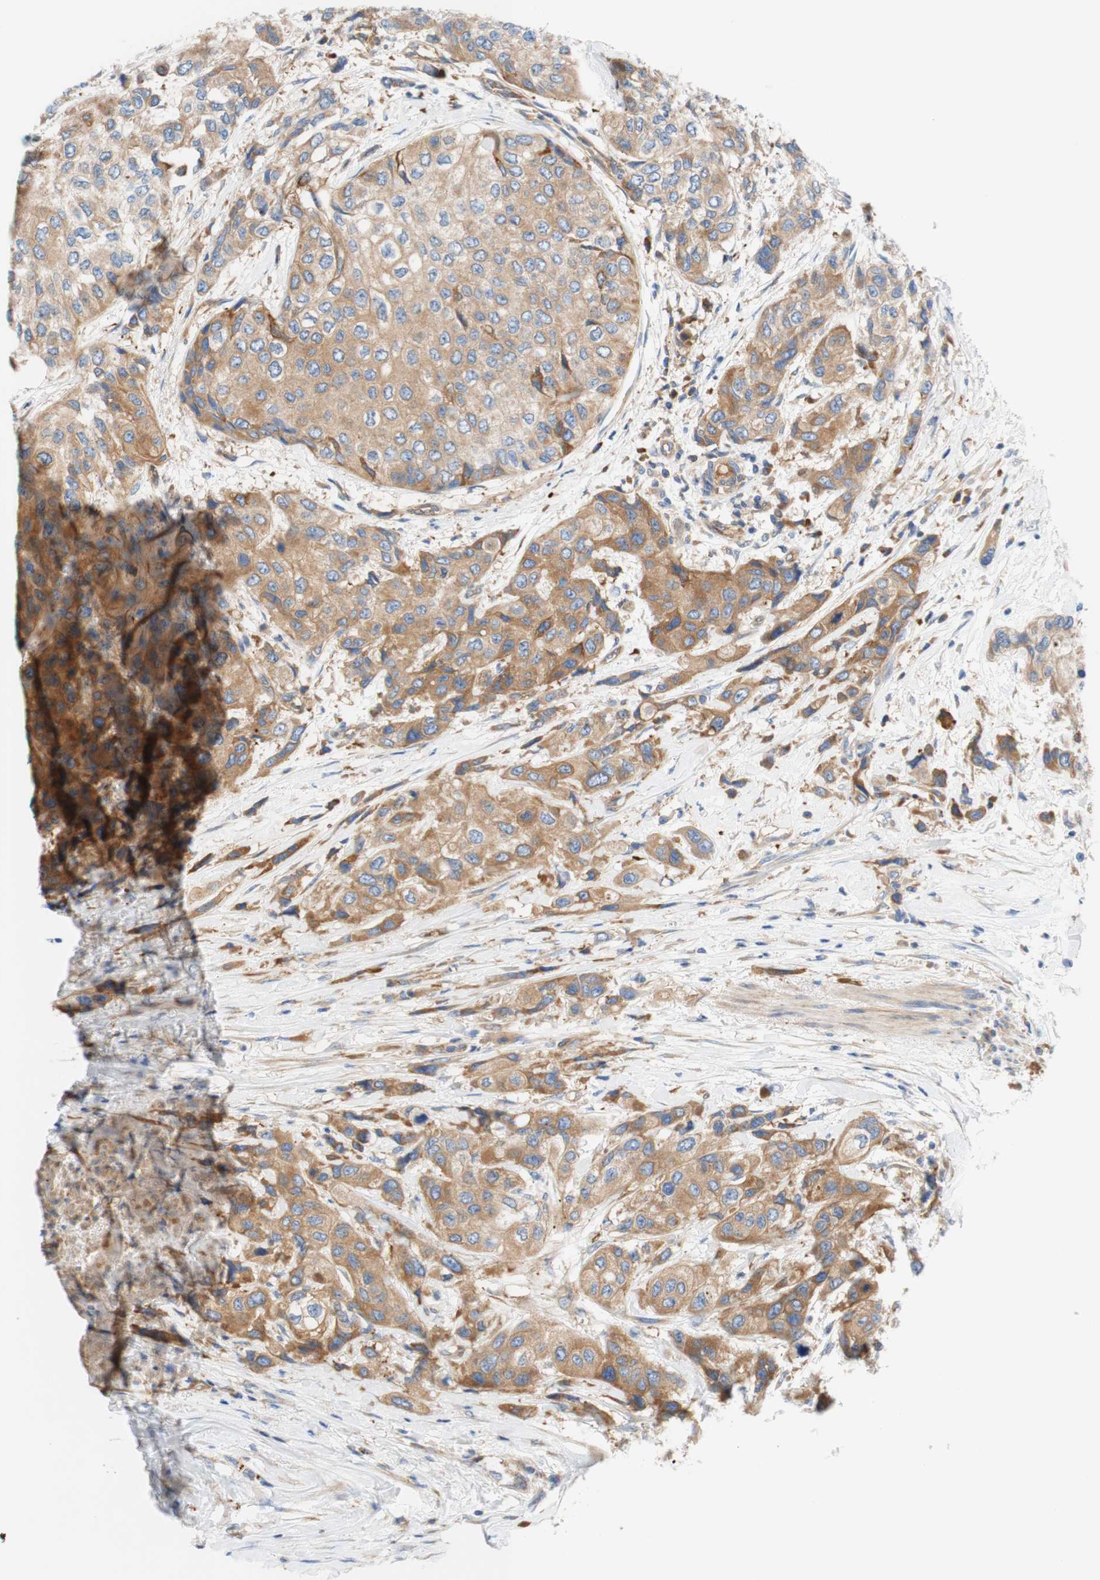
{"staining": {"intensity": "weak", "quantity": ">75%", "location": "cytoplasmic/membranous"}, "tissue": "urothelial cancer", "cell_type": "Tumor cells", "image_type": "cancer", "snomed": [{"axis": "morphology", "description": "Urothelial carcinoma, High grade"}, {"axis": "topography", "description": "Urinary bladder"}], "caption": "IHC (DAB) staining of human urothelial carcinoma (high-grade) demonstrates weak cytoplasmic/membranous protein staining in about >75% of tumor cells.", "gene": "STOM", "patient": {"sex": "female", "age": 56}}